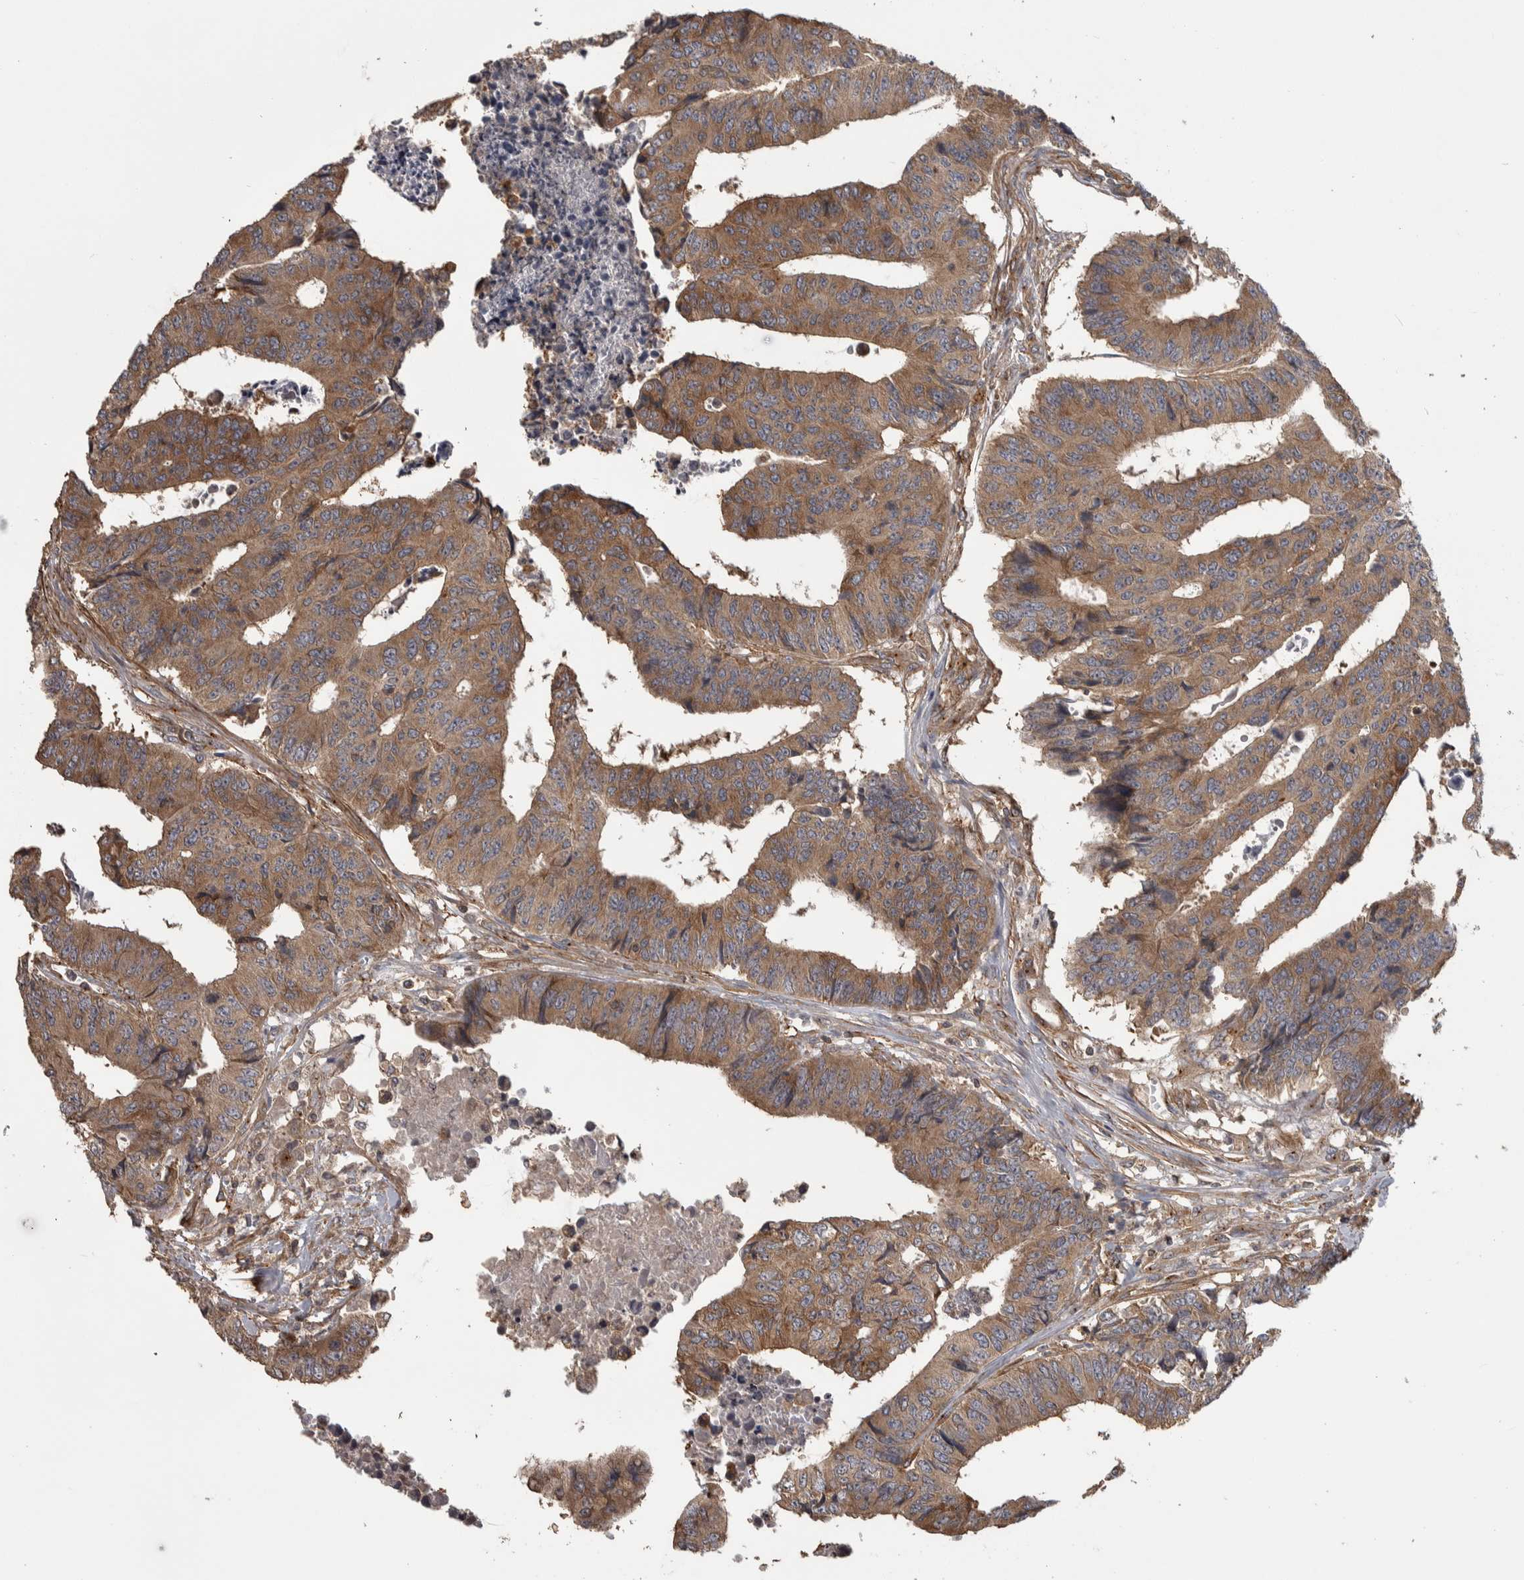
{"staining": {"intensity": "moderate", "quantity": ">75%", "location": "cytoplasmic/membranous"}, "tissue": "colorectal cancer", "cell_type": "Tumor cells", "image_type": "cancer", "snomed": [{"axis": "morphology", "description": "Adenocarcinoma, NOS"}, {"axis": "topography", "description": "Rectum"}], "caption": "Moderate cytoplasmic/membranous protein expression is identified in about >75% of tumor cells in colorectal cancer.", "gene": "IFRD1", "patient": {"sex": "male", "age": 84}}